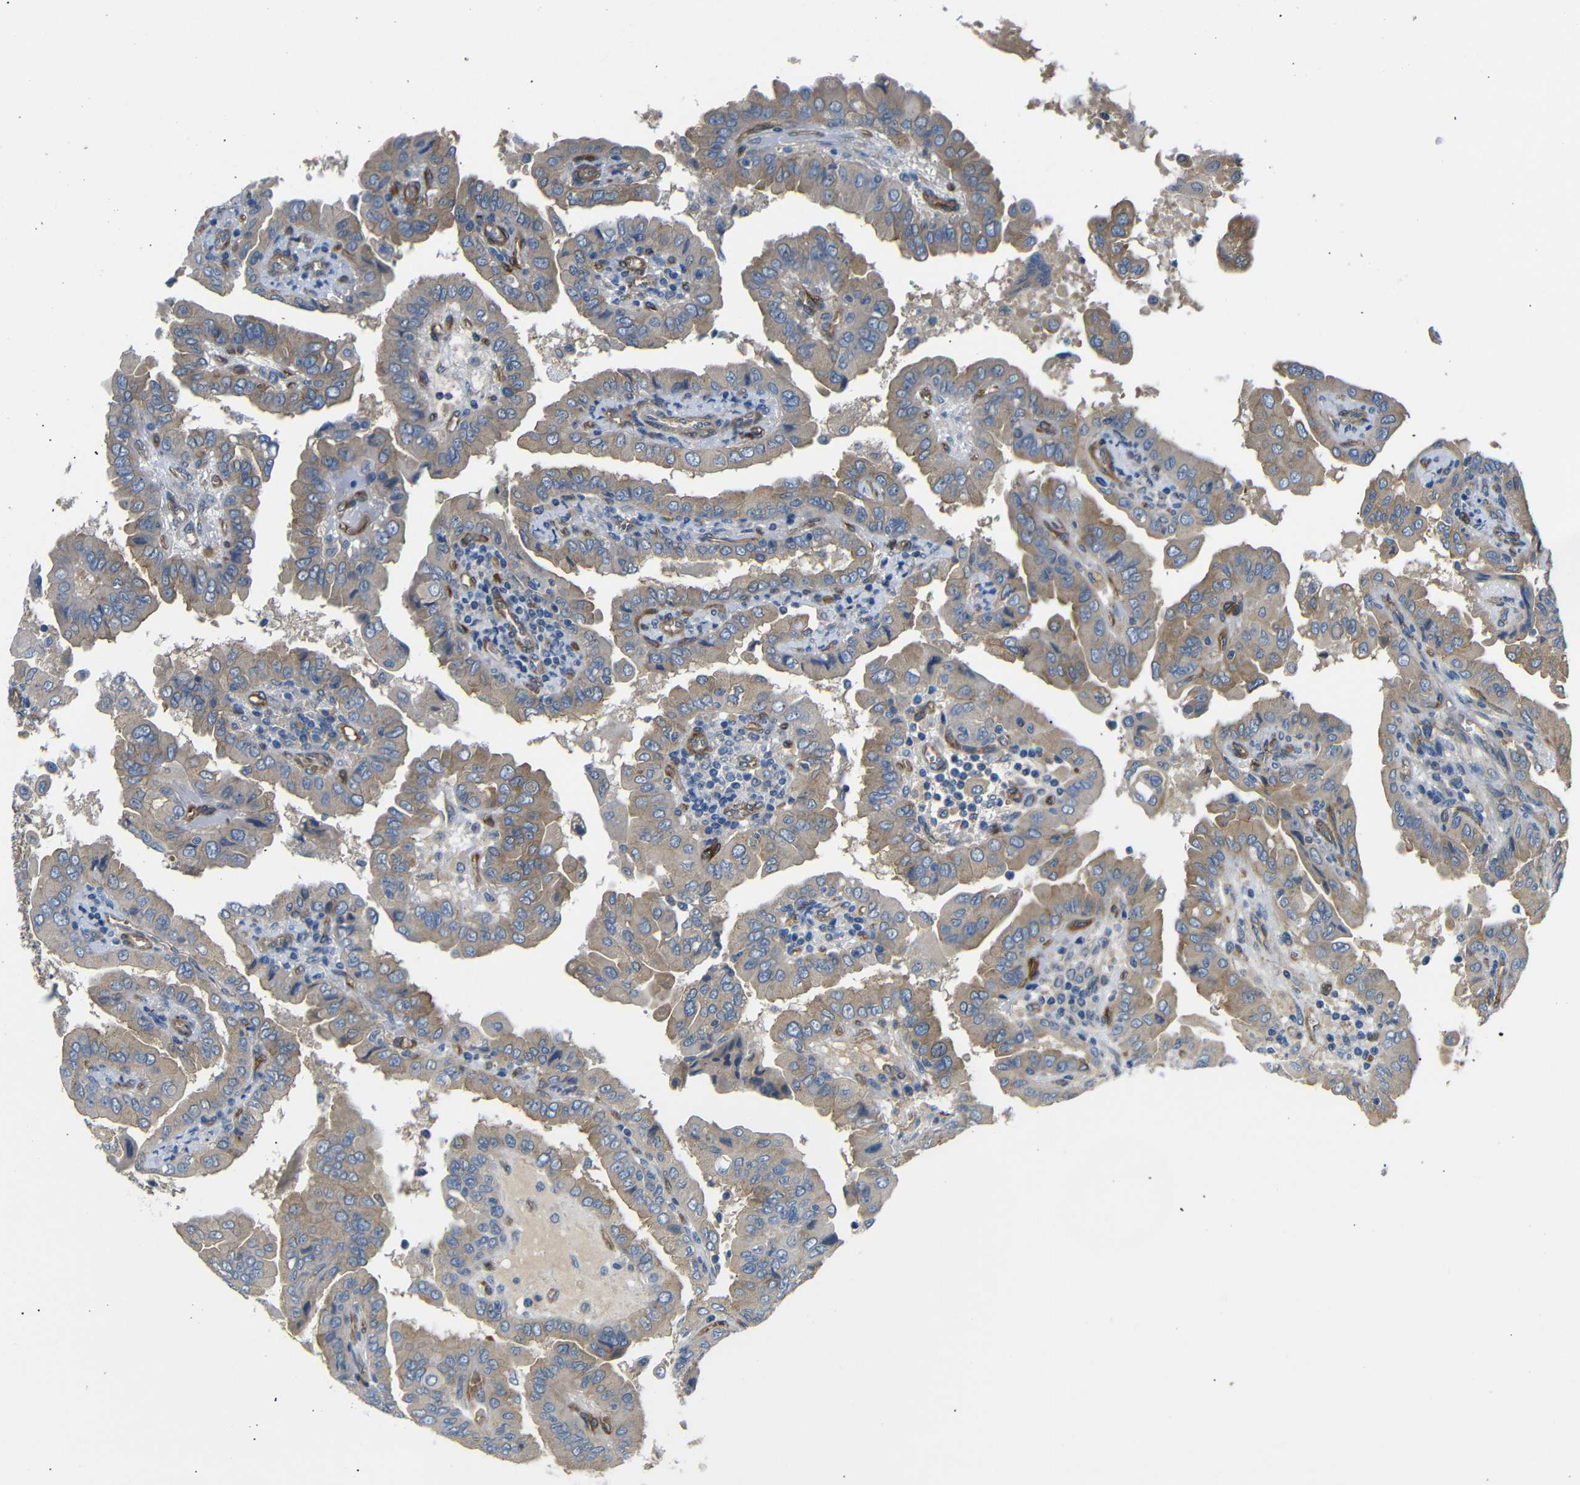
{"staining": {"intensity": "weak", "quantity": ">75%", "location": "cytoplasmic/membranous"}, "tissue": "thyroid cancer", "cell_type": "Tumor cells", "image_type": "cancer", "snomed": [{"axis": "morphology", "description": "Papillary adenocarcinoma, NOS"}, {"axis": "topography", "description": "Thyroid gland"}], "caption": "Thyroid cancer (papillary adenocarcinoma) stained with a protein marker displays weak staining in tumor cells.", "gene": "MYO1B", "patient": {"sex": "male", "age": 33}}